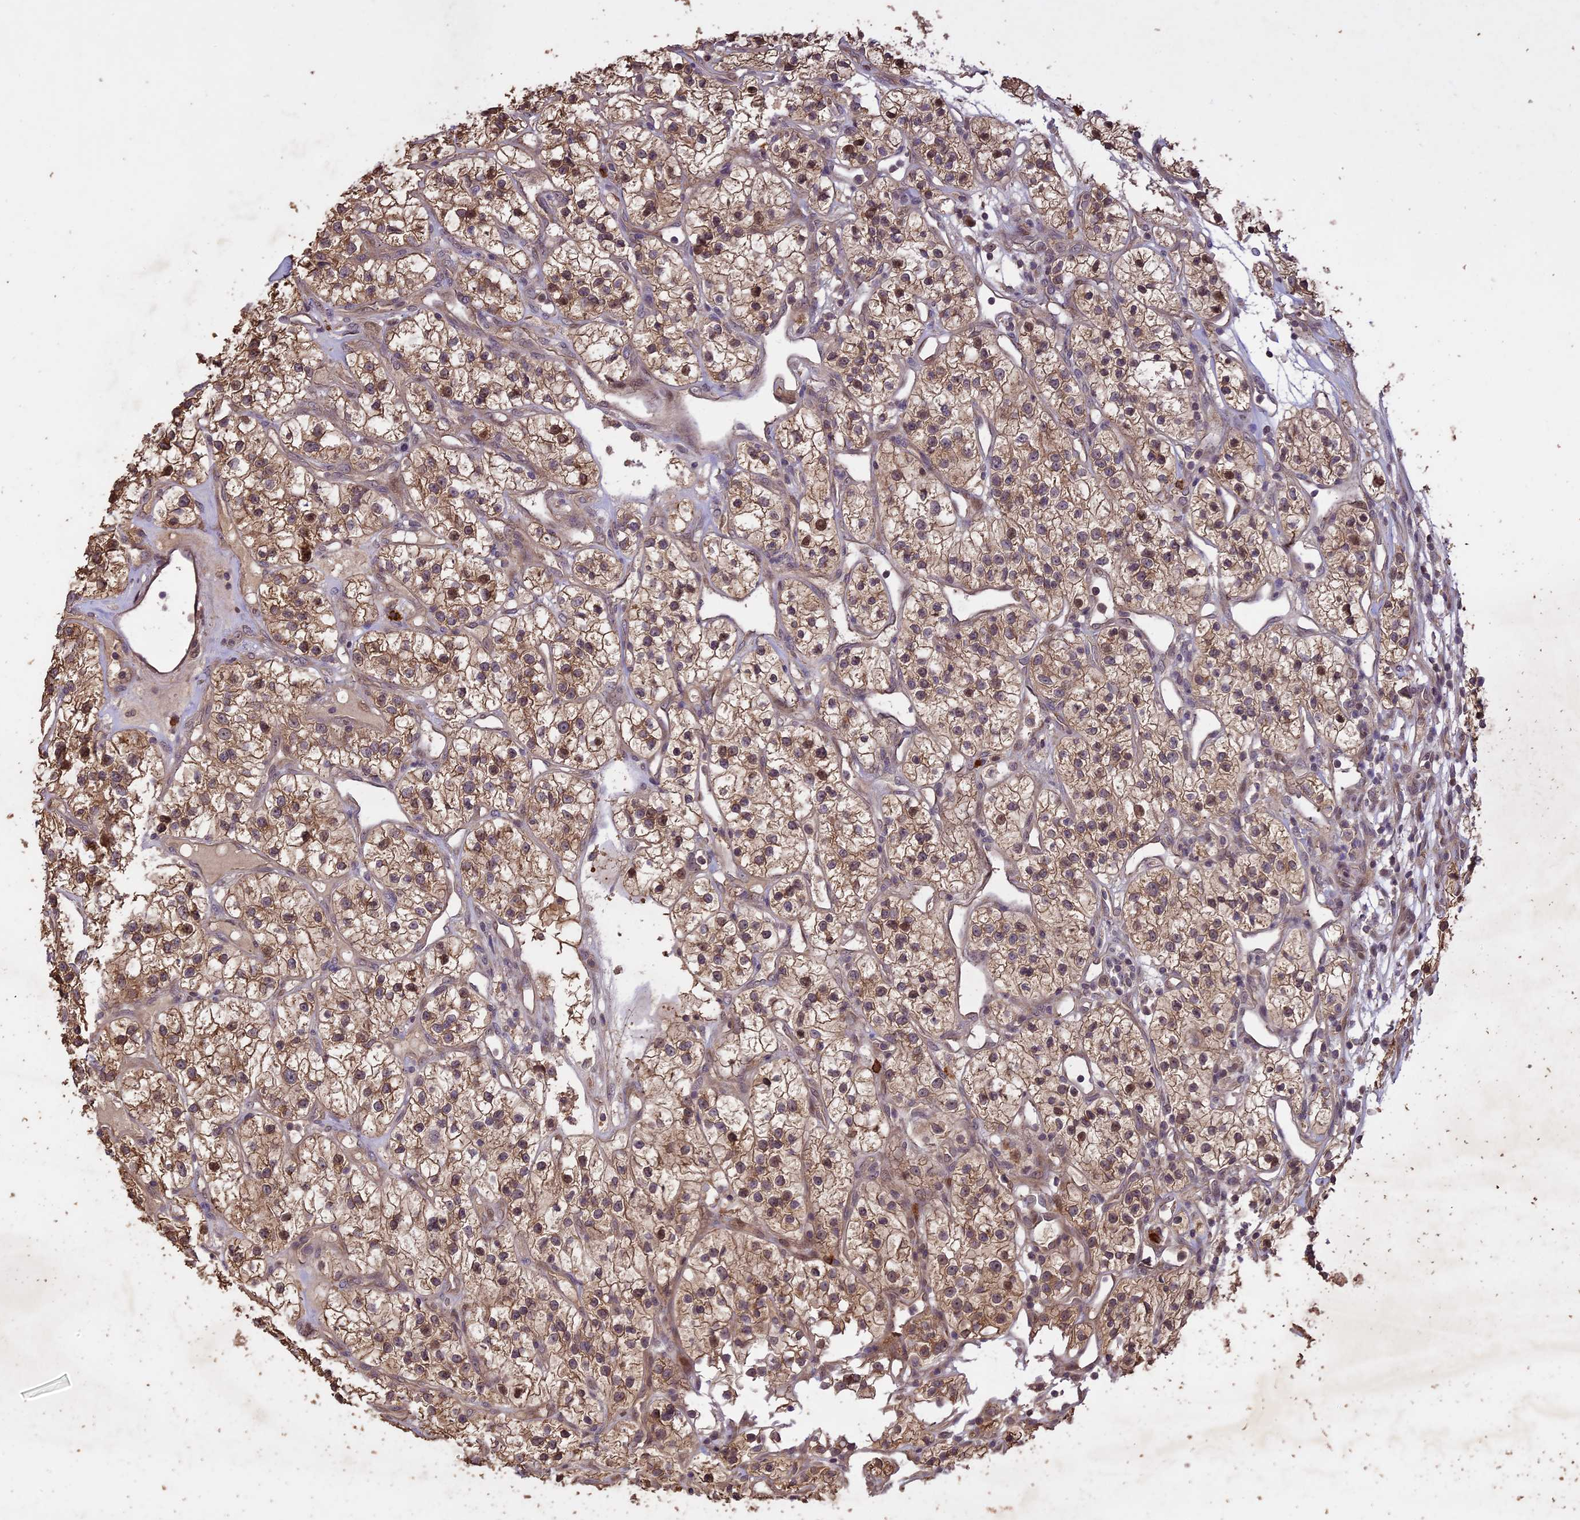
{"staining": {"intensity": "moderate", "quantity": ">75%", "location": "cytoplasmic/membranous"}, "tissue": "renal cancer", "cell_type": "Tumor cells", "image_type": "cancer", "snomed": [{"axis": "morphology", "description": "Adenocarcinoma, NOS"}, {"axis": "topography", "description": "Kidney"}], "caption": "About >75% of tumor cells in human adenocarcinoma (renal) show moderate cytoplasmic/membranous protein expression as visualized by brown immunohistochemical staining.", "gene": "TIGD7", "patient": {"sex": "female", "age": 57}}